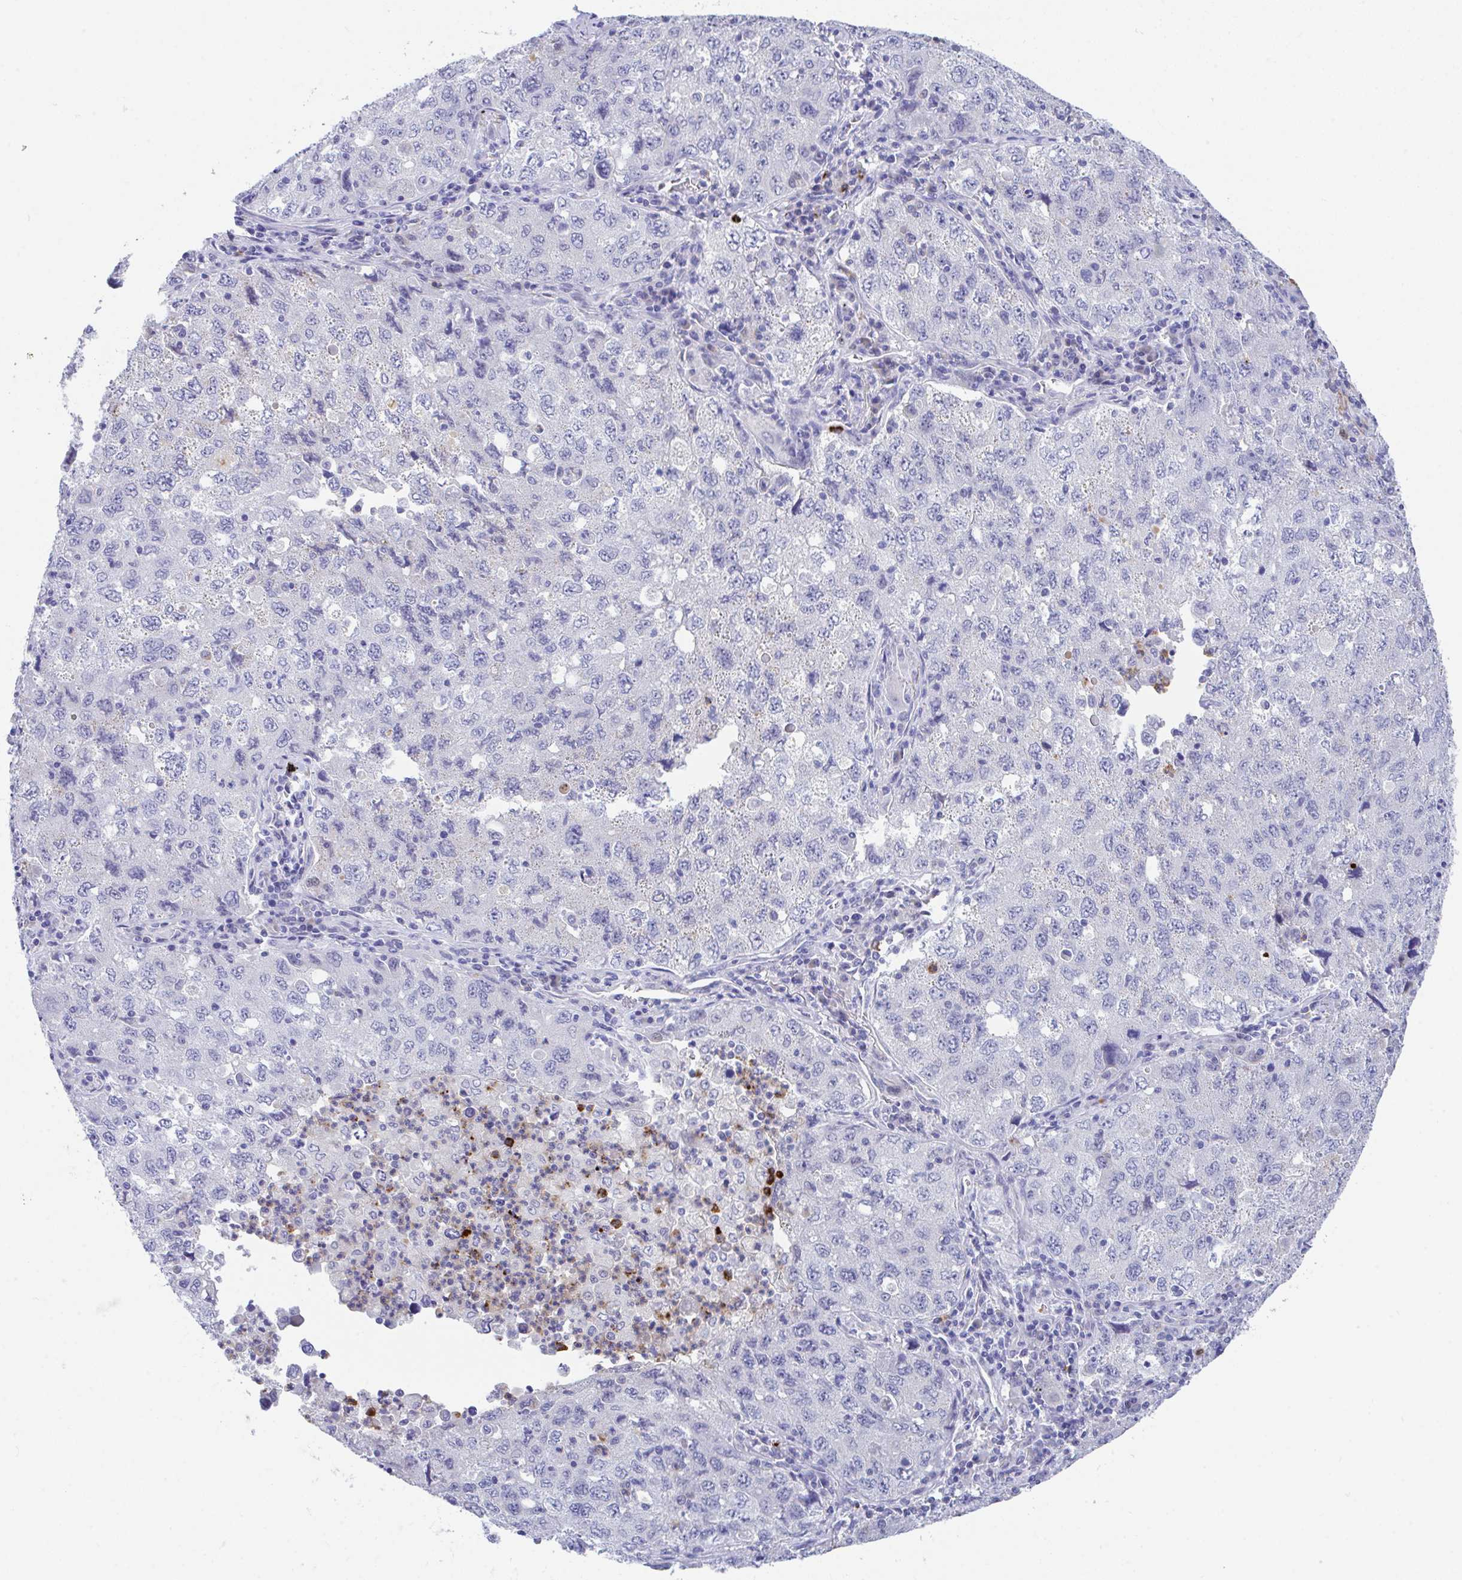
{"staining": {"intensity": "negative", "quantity": "none", "location": "none"}, "tissue": "lung cancer", "cell_type": "Tumor cells", "image_type": "cancer", "snomed": [{"axis": "morphology", "description": "Adenocarcinoma, NOS"}, {"axis": "topography", "description": "Lung"}], "caption": "Tumor cells show no significant expression in adenocarcinoma (lung).", "gene": "HOXB4", "patient": {"sex": "female", "age": 57}}